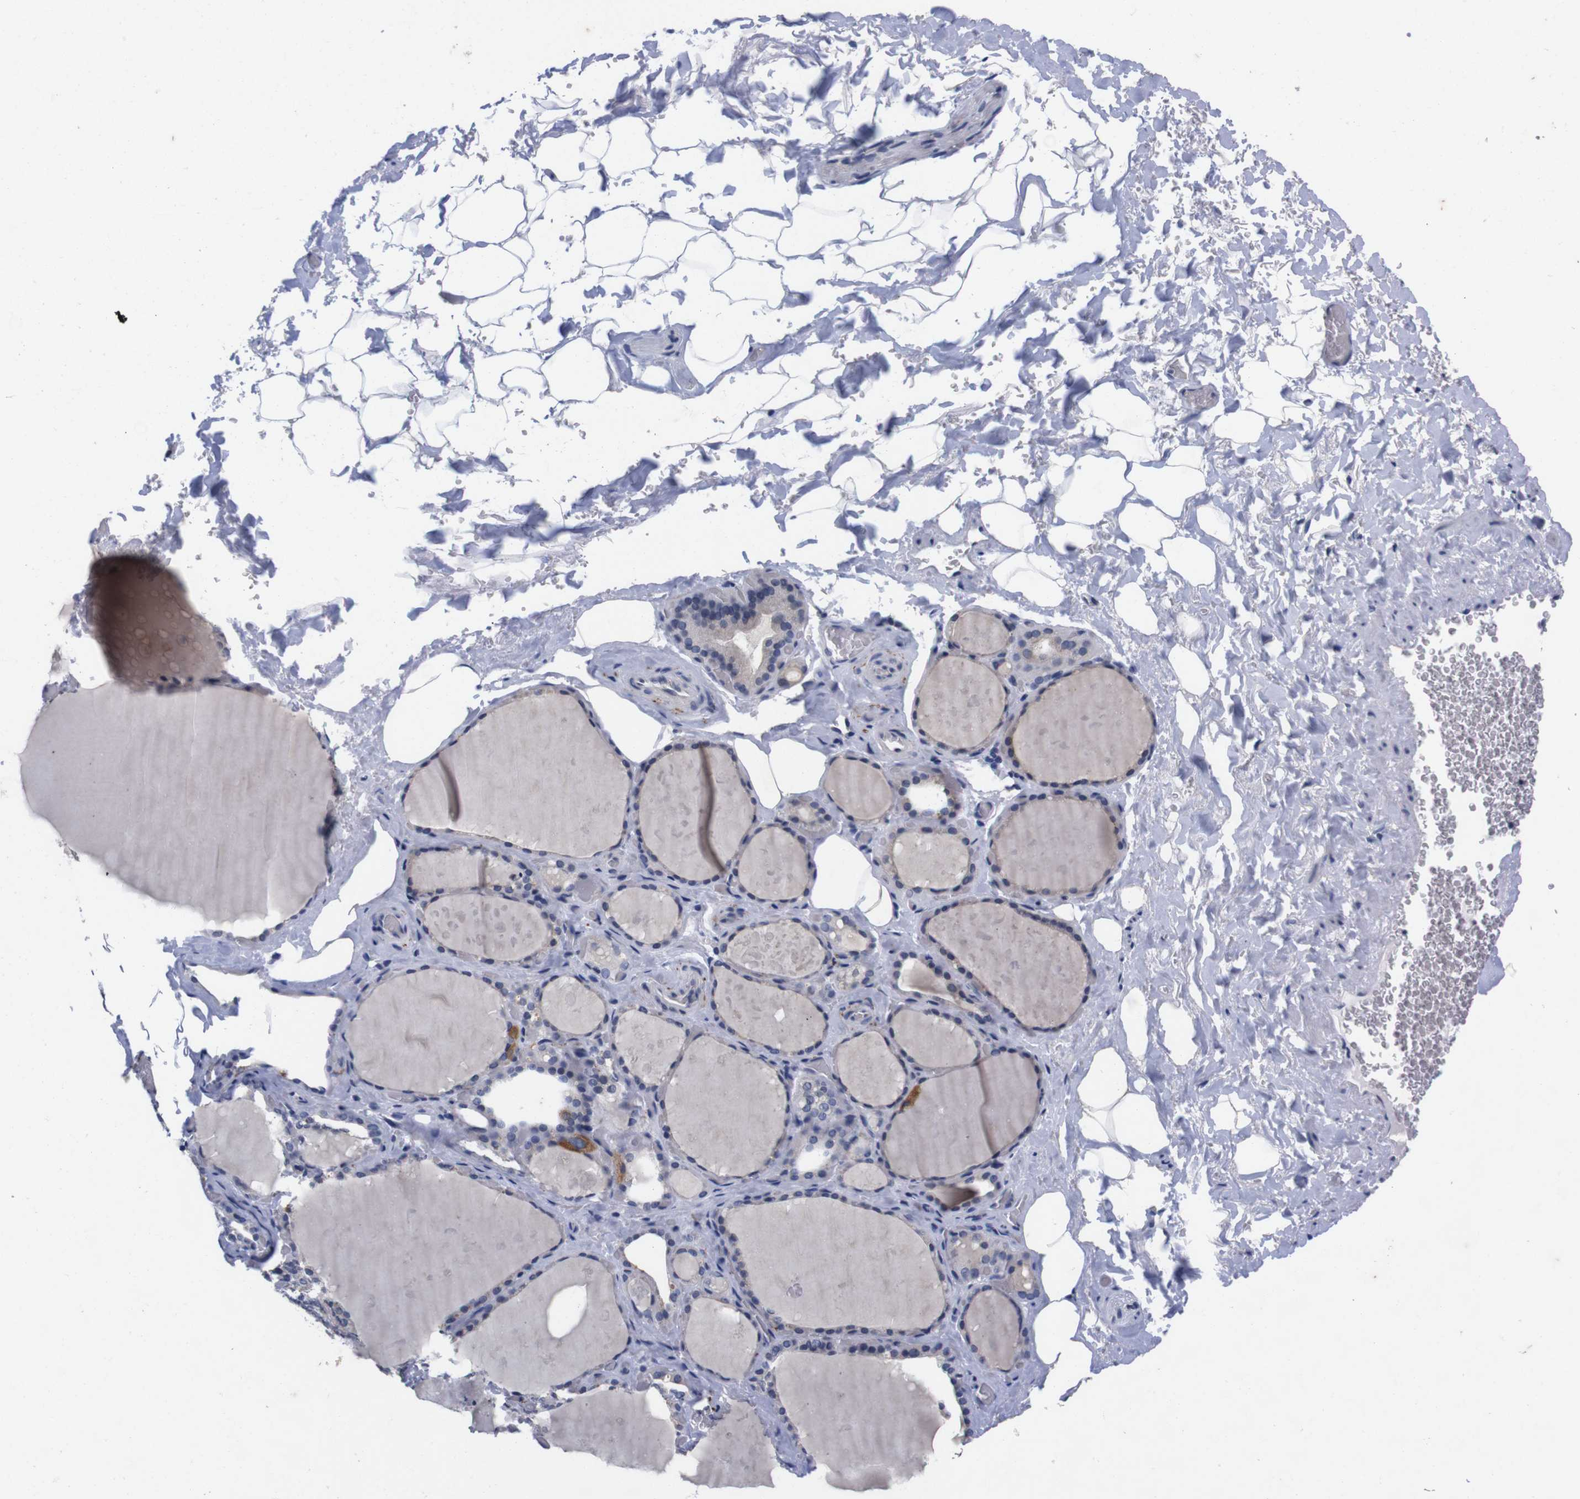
{"staining": {"intensity": "negative", "quantity": "none", "location": "none"}, "tissue": "thyroid gland", "cell_type": "Glandular cells", "image_type": "normal", "snomed": [{"axis": "morphology", "description": "Normal tissue, NOS"}, {"axis": "topography", "description": "Thyroid gland"}], "caption": "Immunohistochemical staining of normal thyroid gland demonstrates no significant expression in glandular cells.", "gene": "TNFRSF21", "patient": {"sex": "male", "age": 61}}